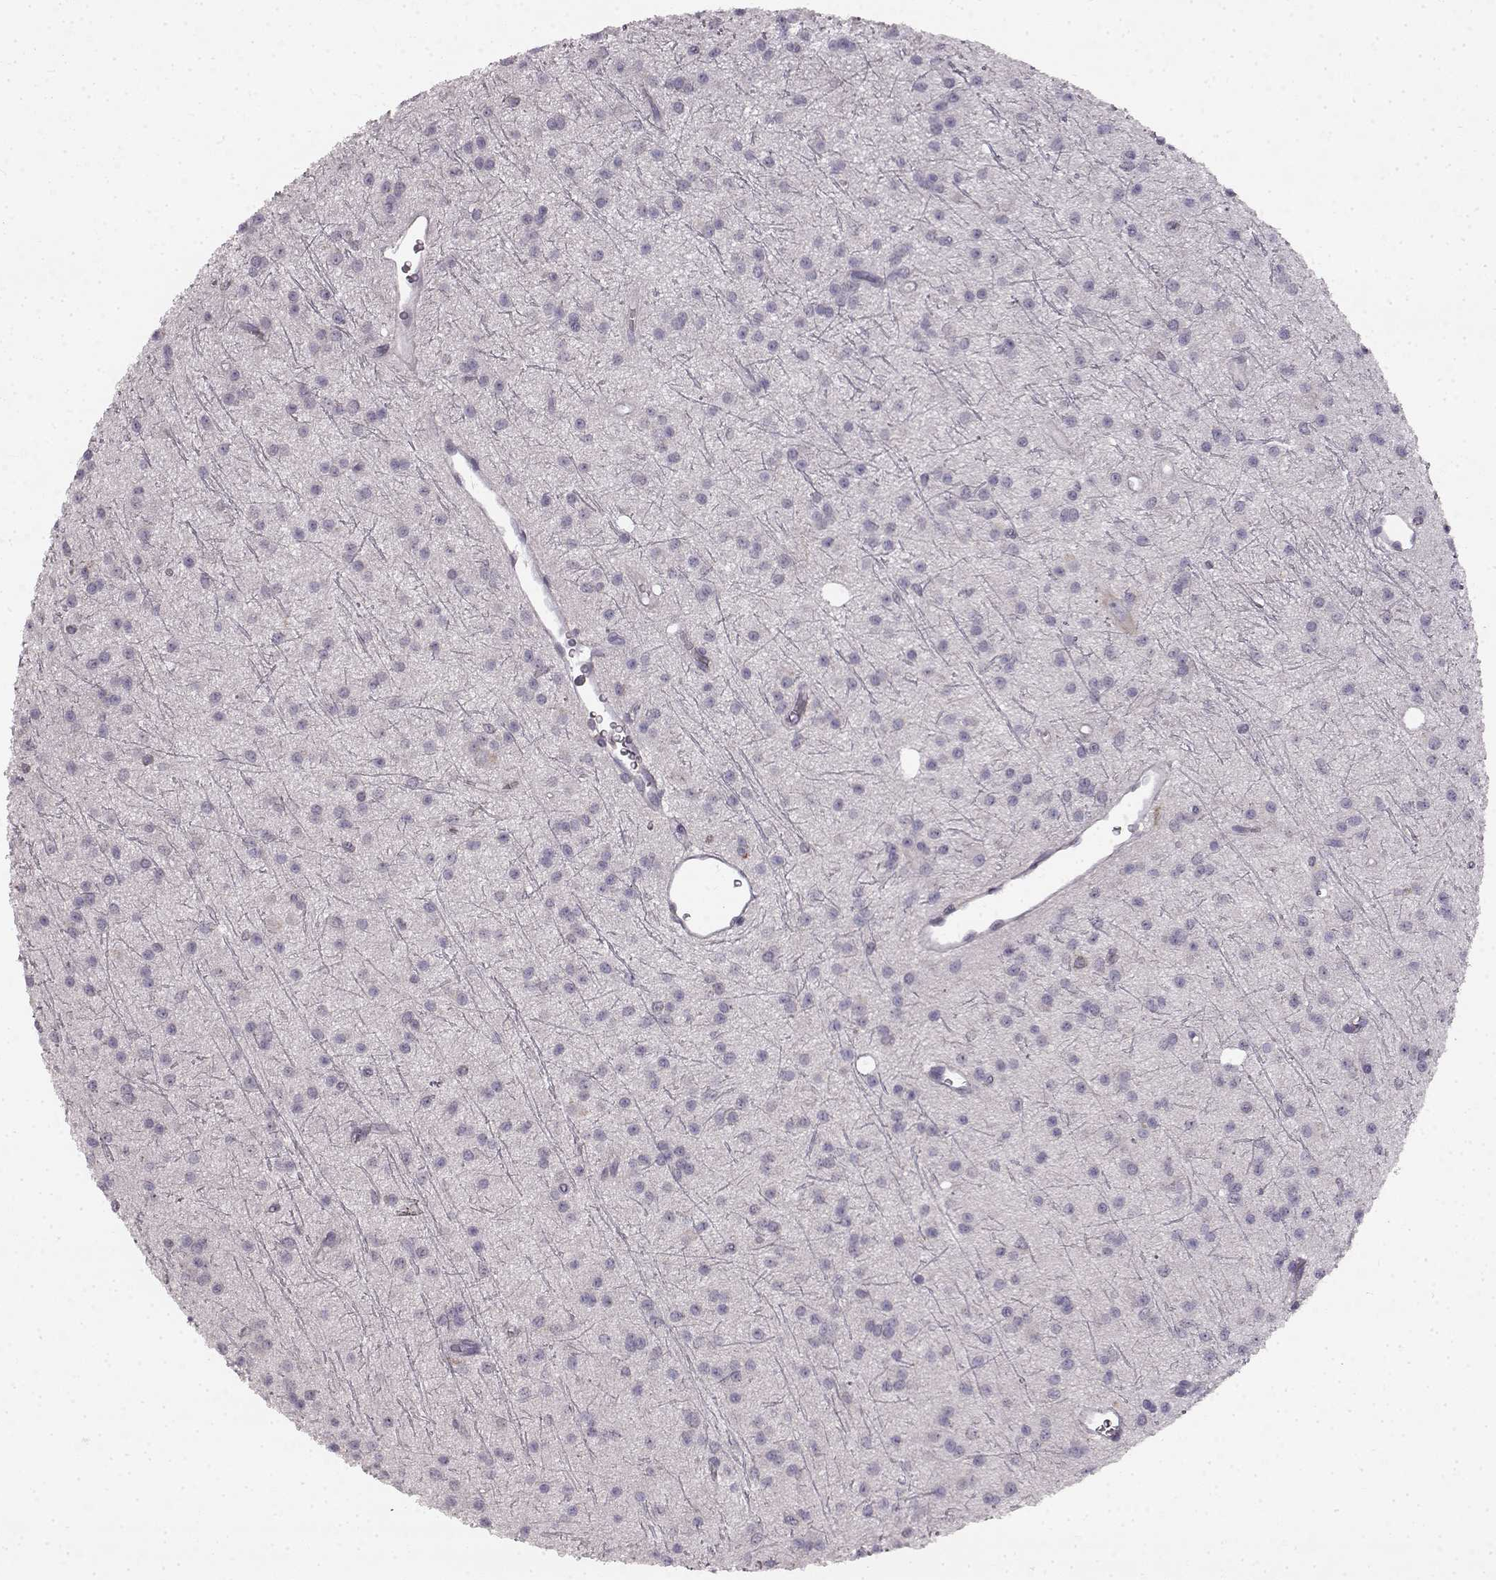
{"staining": {"intensity": "negative", "quantity": "none", "location": "none"}, "tissue": "glioma", "cell_type": "Tumor cells", "image_type": "cancer", "snomed": [{"axis": "morphology", "description": "Glioma, malignant, Low grade"}, {"axis": "topography", "description": "Brain"}], "caption": "Immunohistochemistry micrograph of human glioma stained for a protein (brown), which reveals no expression in tumor cells. (Brightfield microscopy of DAB immunohistochemistry (IHC) at high magnification).", "gene": "SPAG17", "patient": {"sex": "male", "age": 27}}